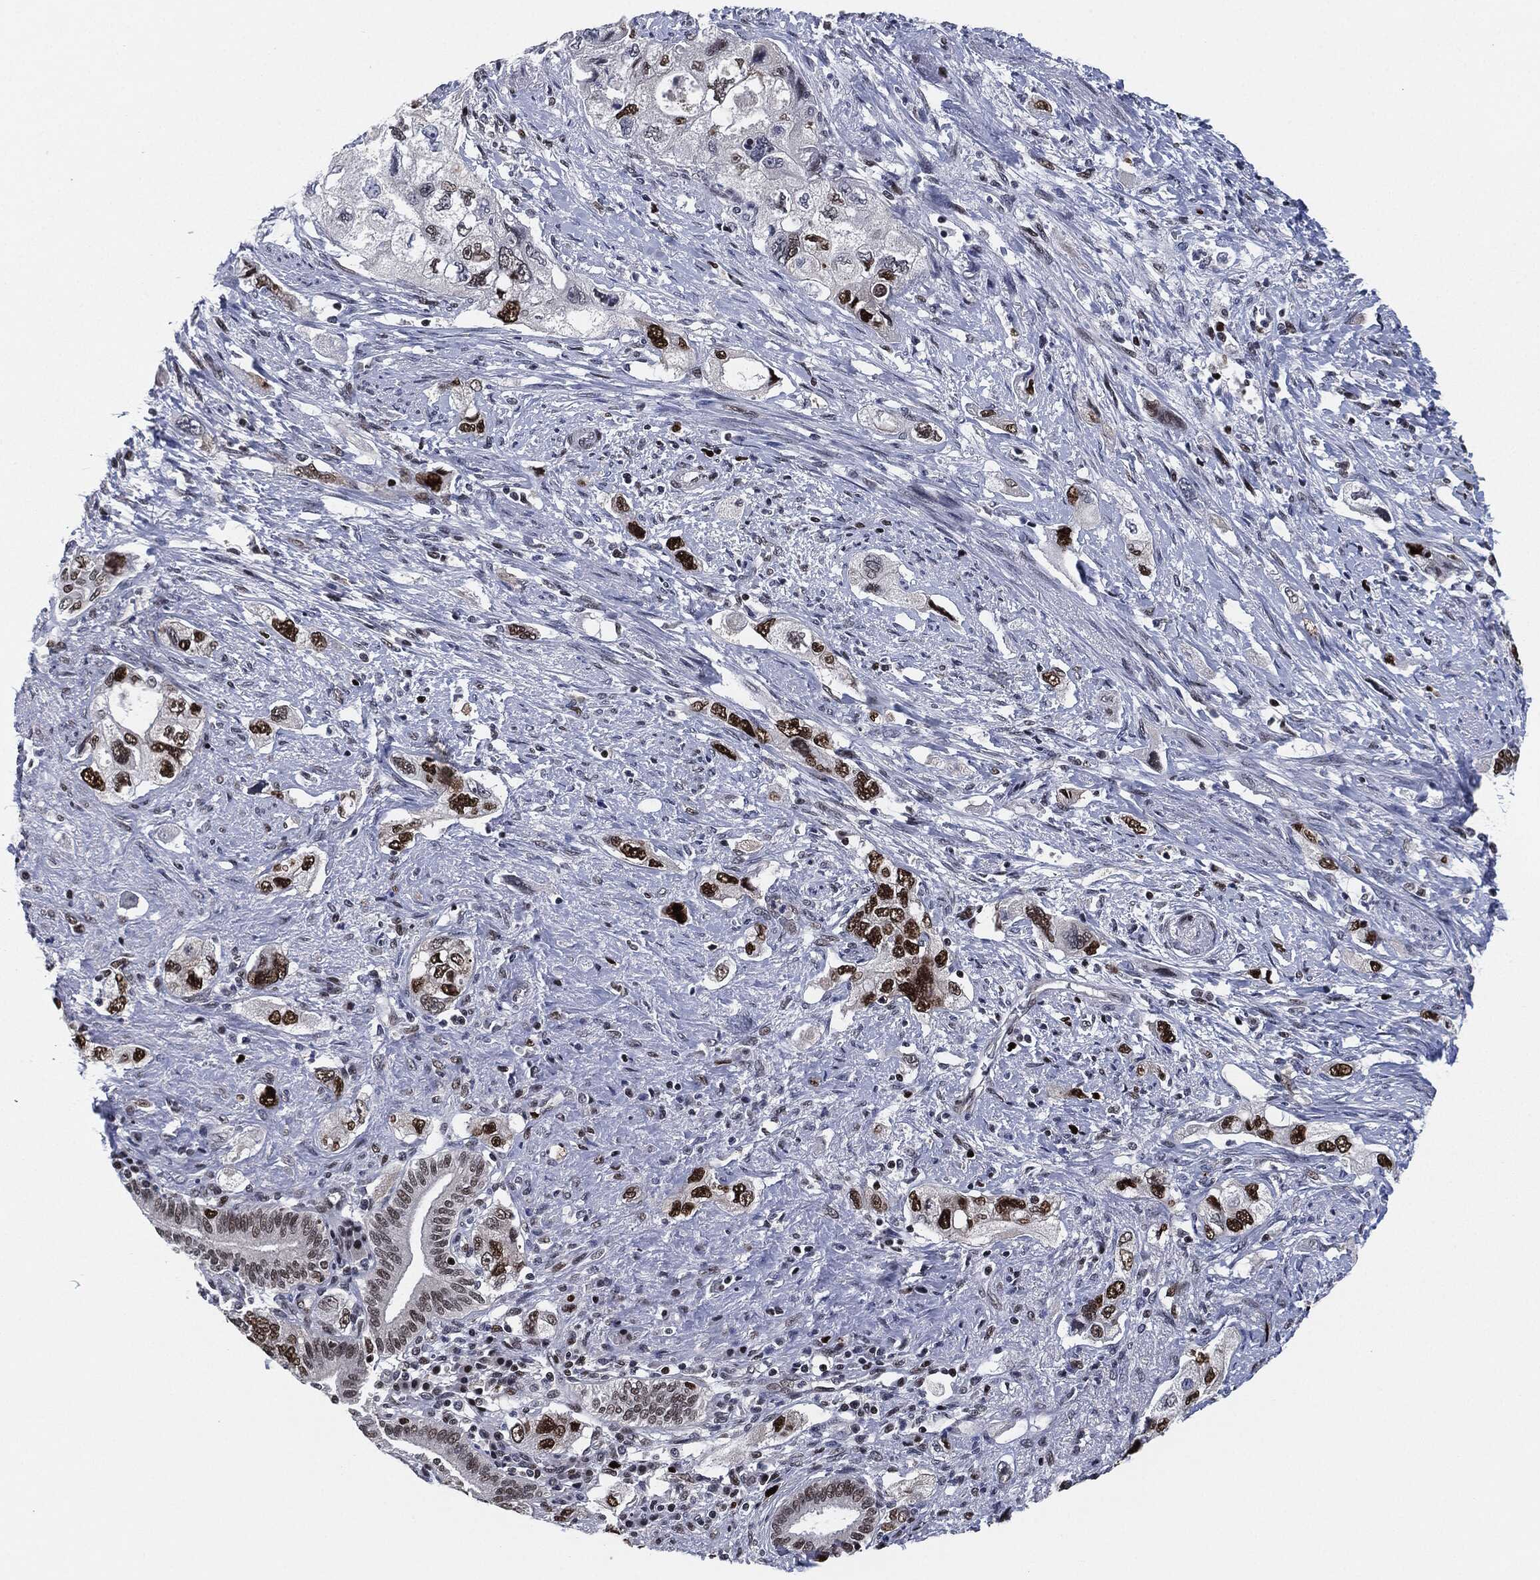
{"staining": {"intensity": "strong", "quantity": "25%-75%", "location": "nuclear"}, "tissue": "pancreatic cancer", "cell_type": "Tumor cells", "image_type": "cancer", "snomed": [{"axis": "morphology", "description": "Adenocarcinoma, NOS"}, {"axis": "topography", "description": "Pancreas"}], "caption": "Tumor cells display high levels of strong nuclear positivity in approximately 25%-75% of cells in human pancreatic cancer (adenocarcinoma).", "gene": "PCNA", "patient": {"sex": "female", "age": 73}}